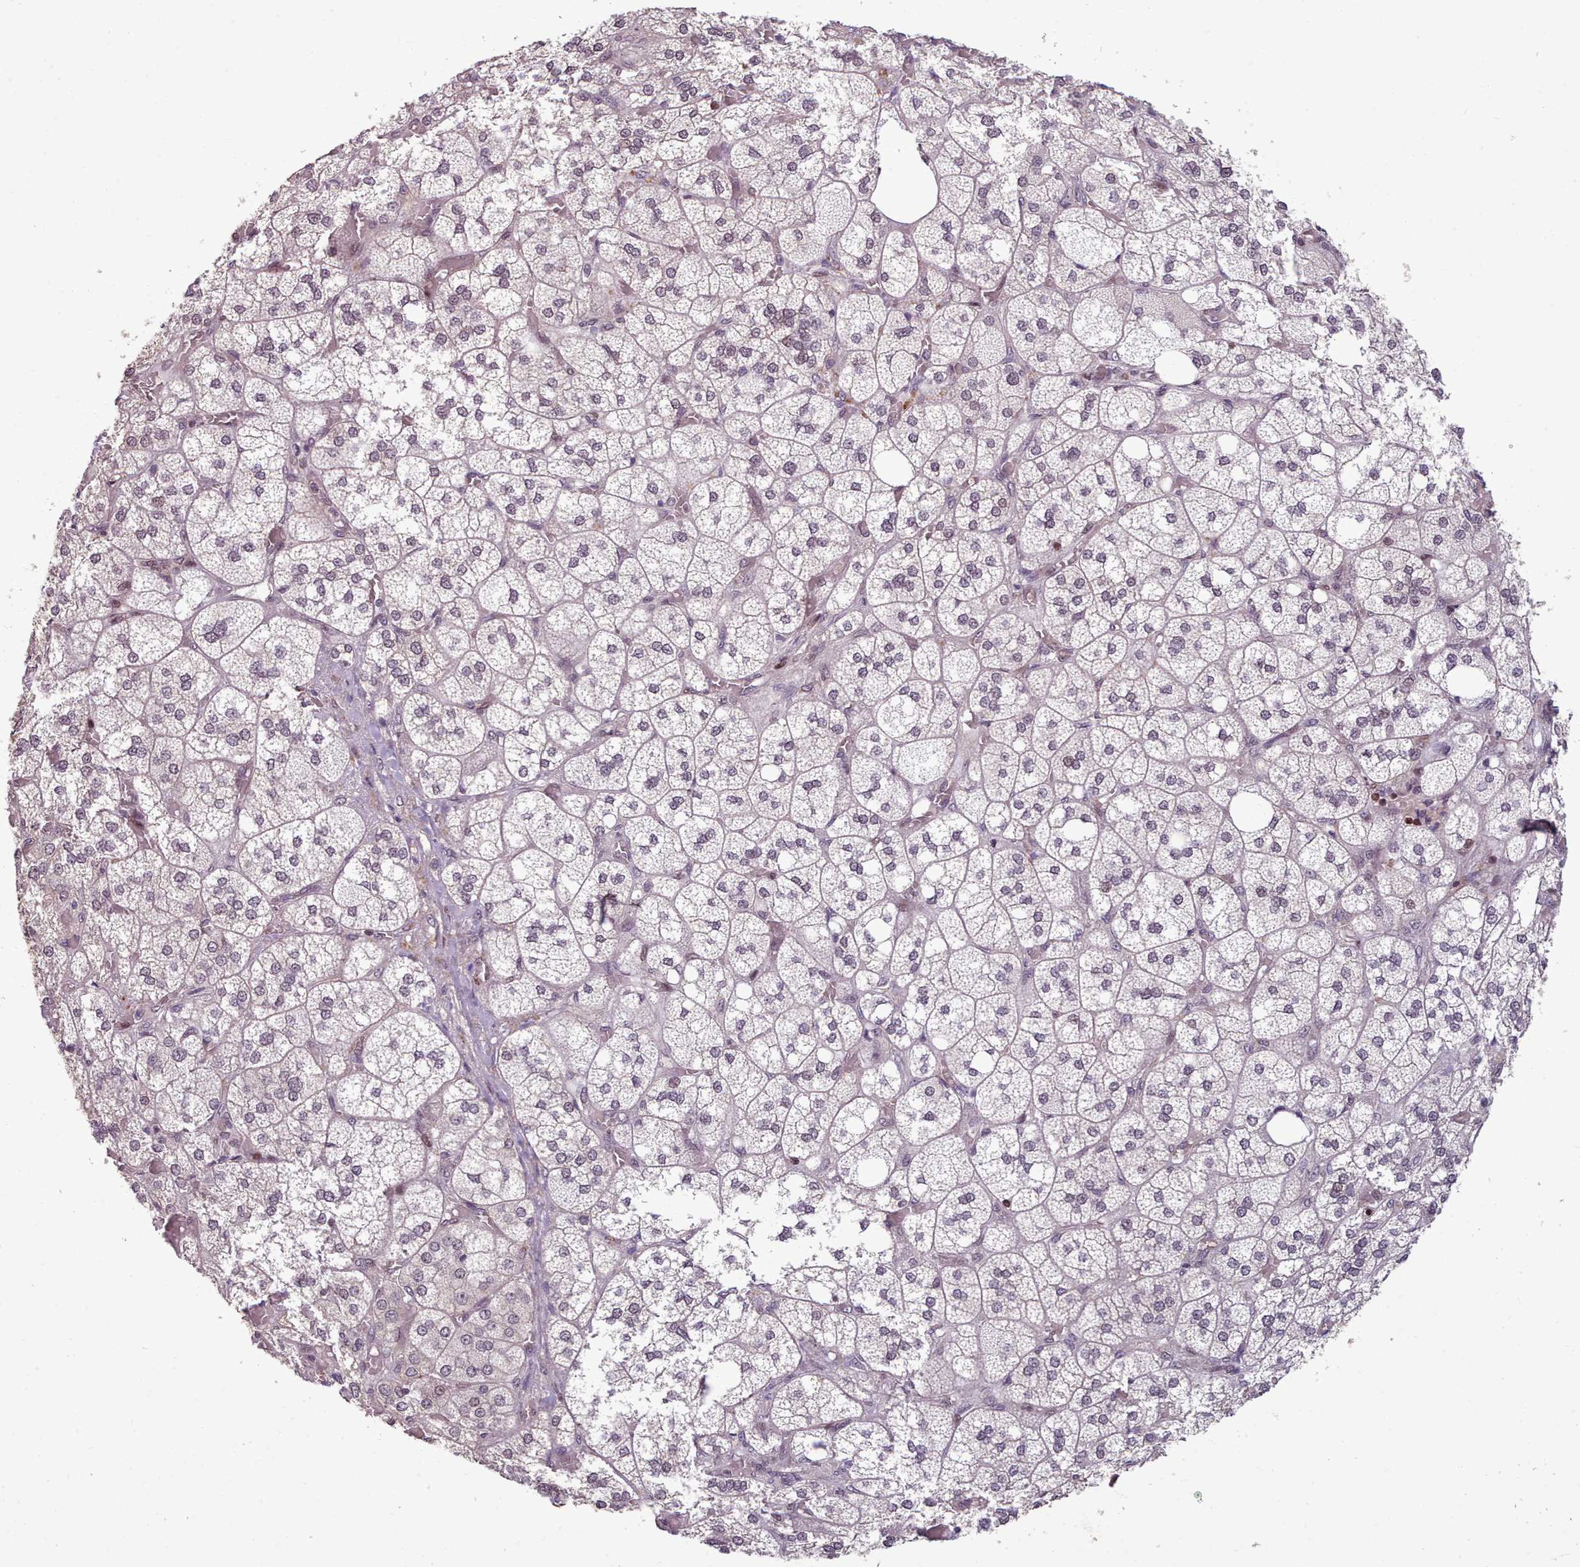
{"staining": {"intensity": "moderate", "quantity": "<25%", "location": "nuclear"}, "tissue": "adrenal gland", "cell_type": "Glandular cells", "image_type": "normal", "snomed": [{"axis": "morphology", "description": "Normal tissue, NOS"}, {"axis": "topography", "description": "Adrenal gland"}], "caption": "Protein expression analysis of benign adrenal gland shows moderate nuclear expression in approximately <25% of glandular cells. The protein is stained brown, and the nuclei are stained in blue (DAB IHC with brightfield microscopy, high magnification).", "gene": "ENSA", "patient": {"sex": "male", "age": 61}}